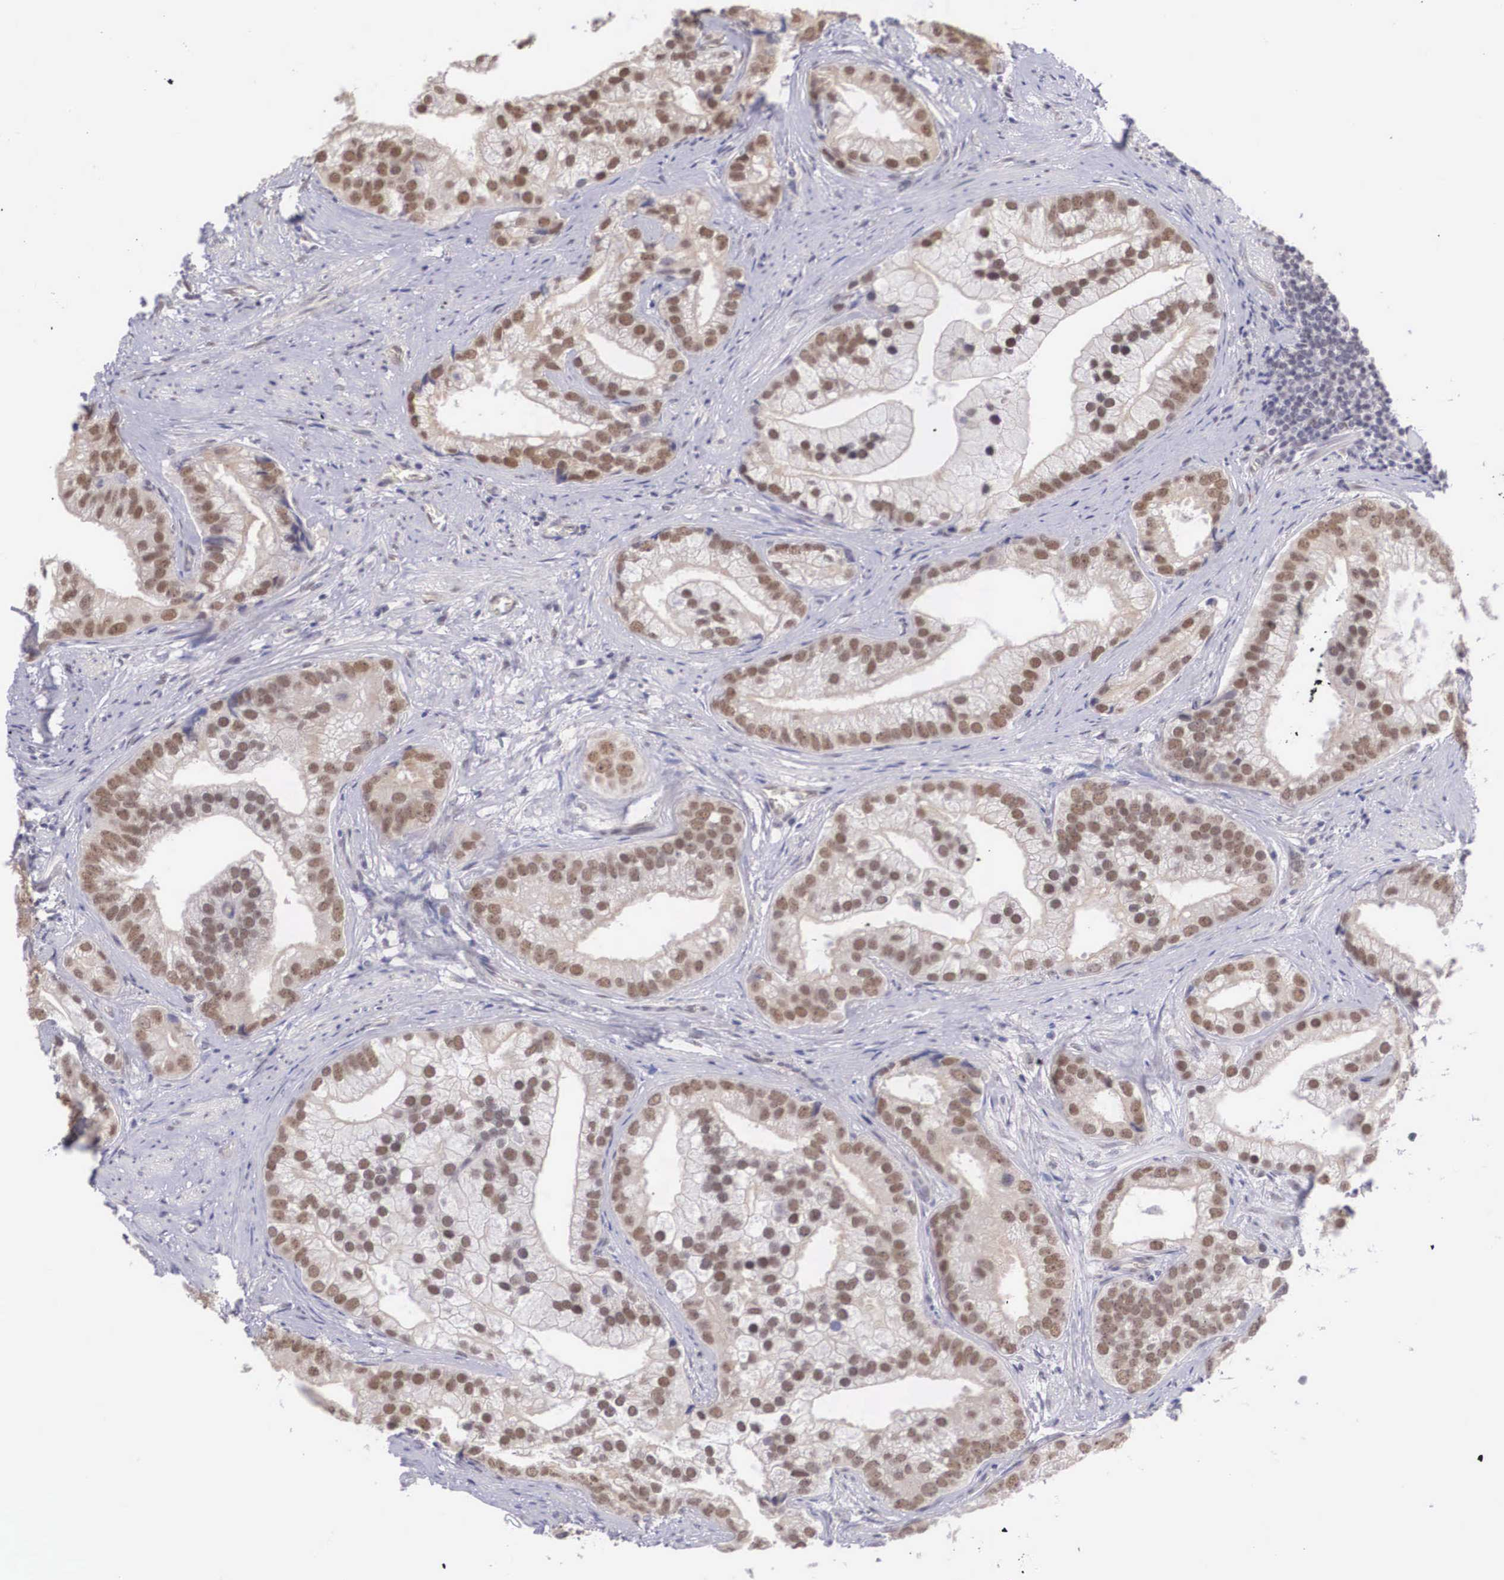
{"staining": {"intensity": "moderate", "quantity": ">75%", "location": "cytoplasmic/membranous,nuclear"}, "tissue": "prostate cancer", "cell_type": "Tumor cells", "image_type": "cancer", "snomed": [{"axis": "morphology", "description": "Adenocarcinoma, Low grade"}, {"axis": "topography", "description": "Prostate"}], "caption": "Immunohistochemical staining of human low-grade adenocarcinoma (prostate) demonstrates moderate cytoplasmic/membranous and nuclear protein expression in about >75% of tumor cells.", "gene": "NINL", "patient": {"sex": "male", "age": 71}}